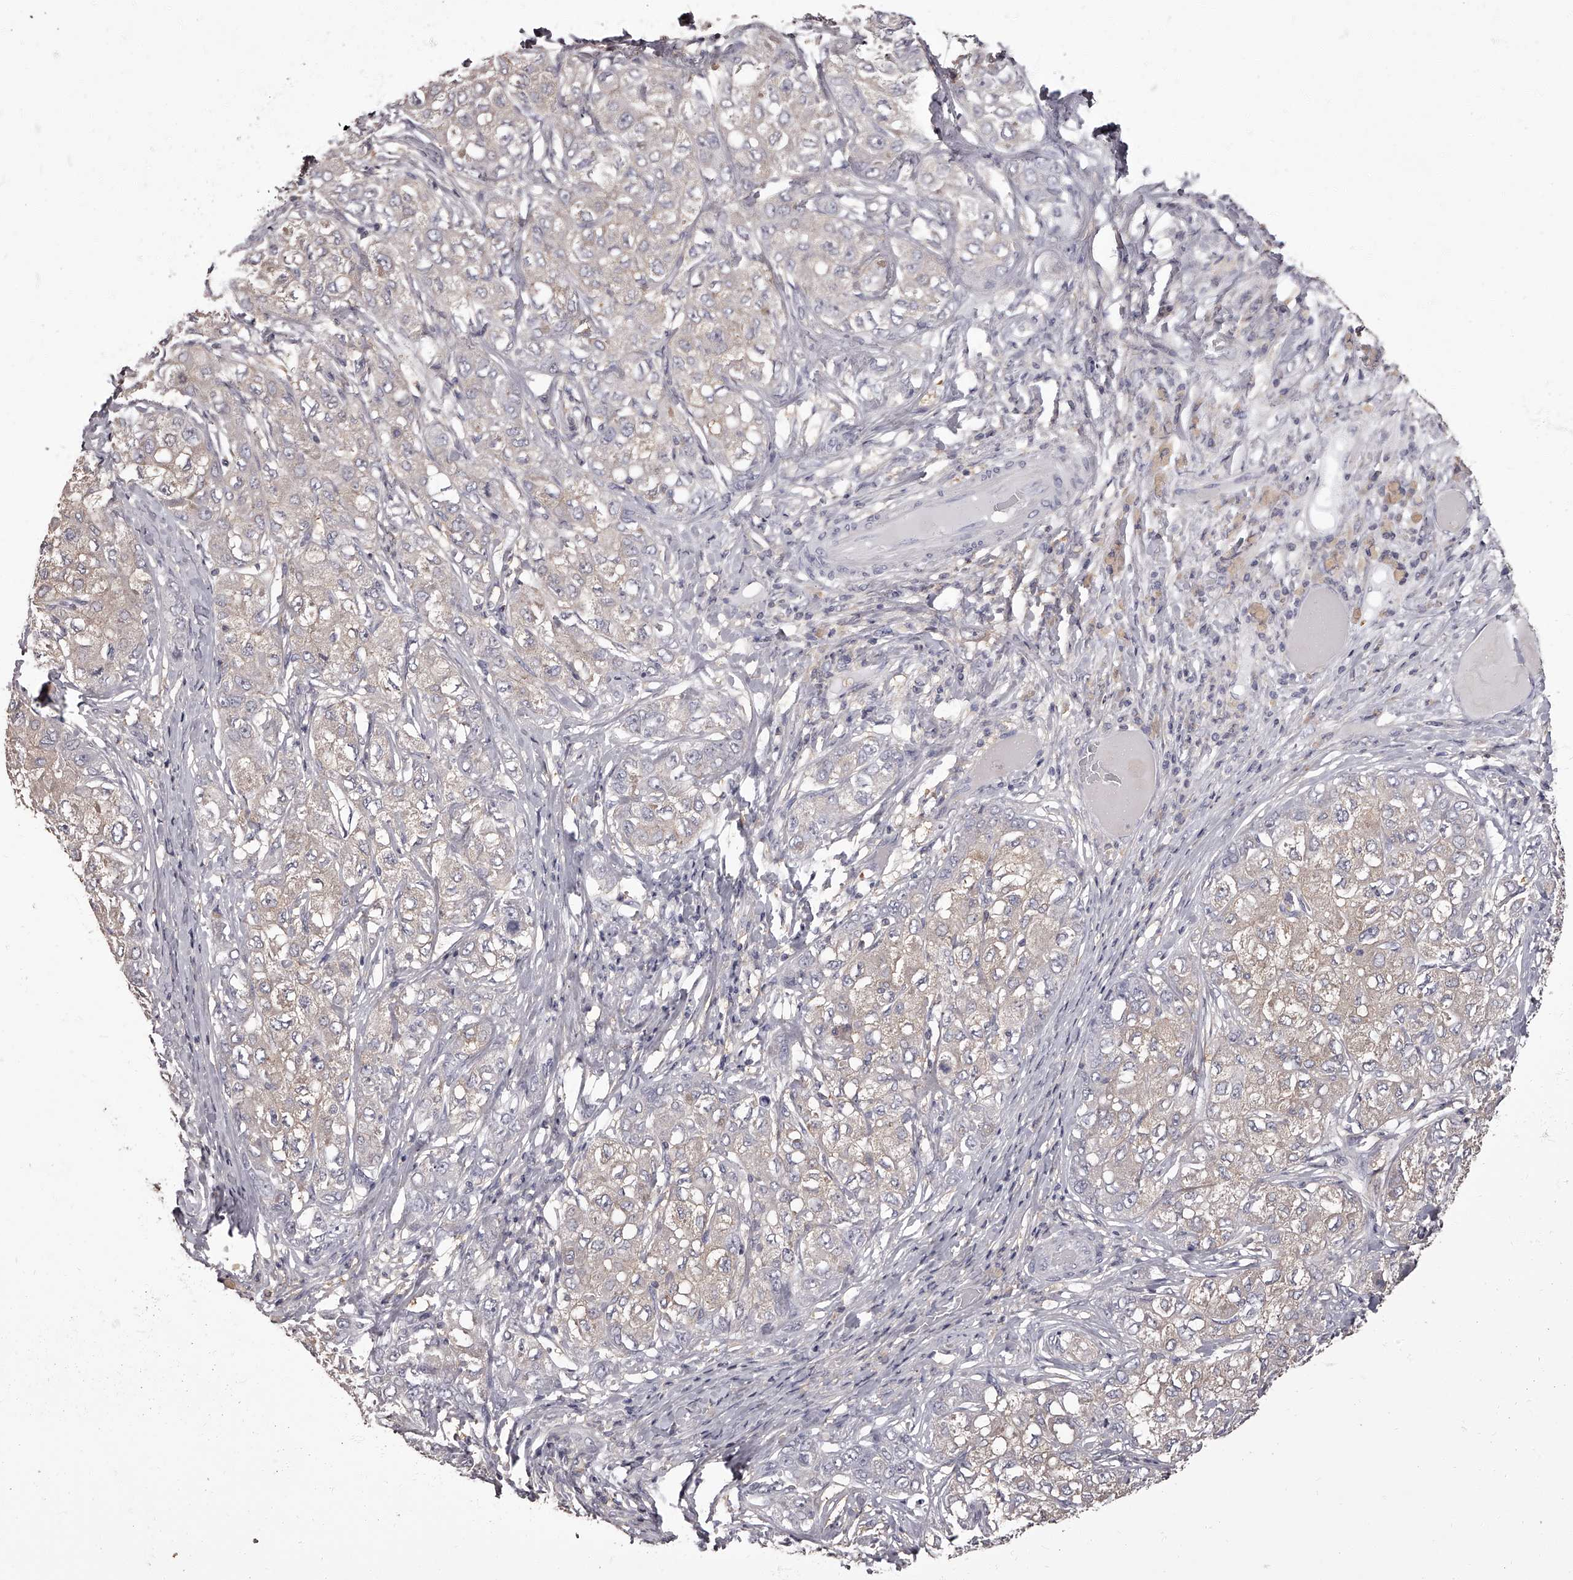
{"staining": {"intensity": "weak", "quantity": "<25%", "location": "cytoplasmic/membranous"}, "tissue": "liver cancer", "cell_type": "Tumor cells", "image_type": "cancer", "snomed": [{"axis": "morphology", "description": "Carcinoma, Hepatocellular, NOS"}, {"axis": "topography", "description": "Liver"}], "caption": "Immunohistochemical staining of human hepatocellular carcinoma (liver) displays no significant positivity in tumor cells.", "gene": "APEH", "patient": {"sex": "male", "age": 80}}